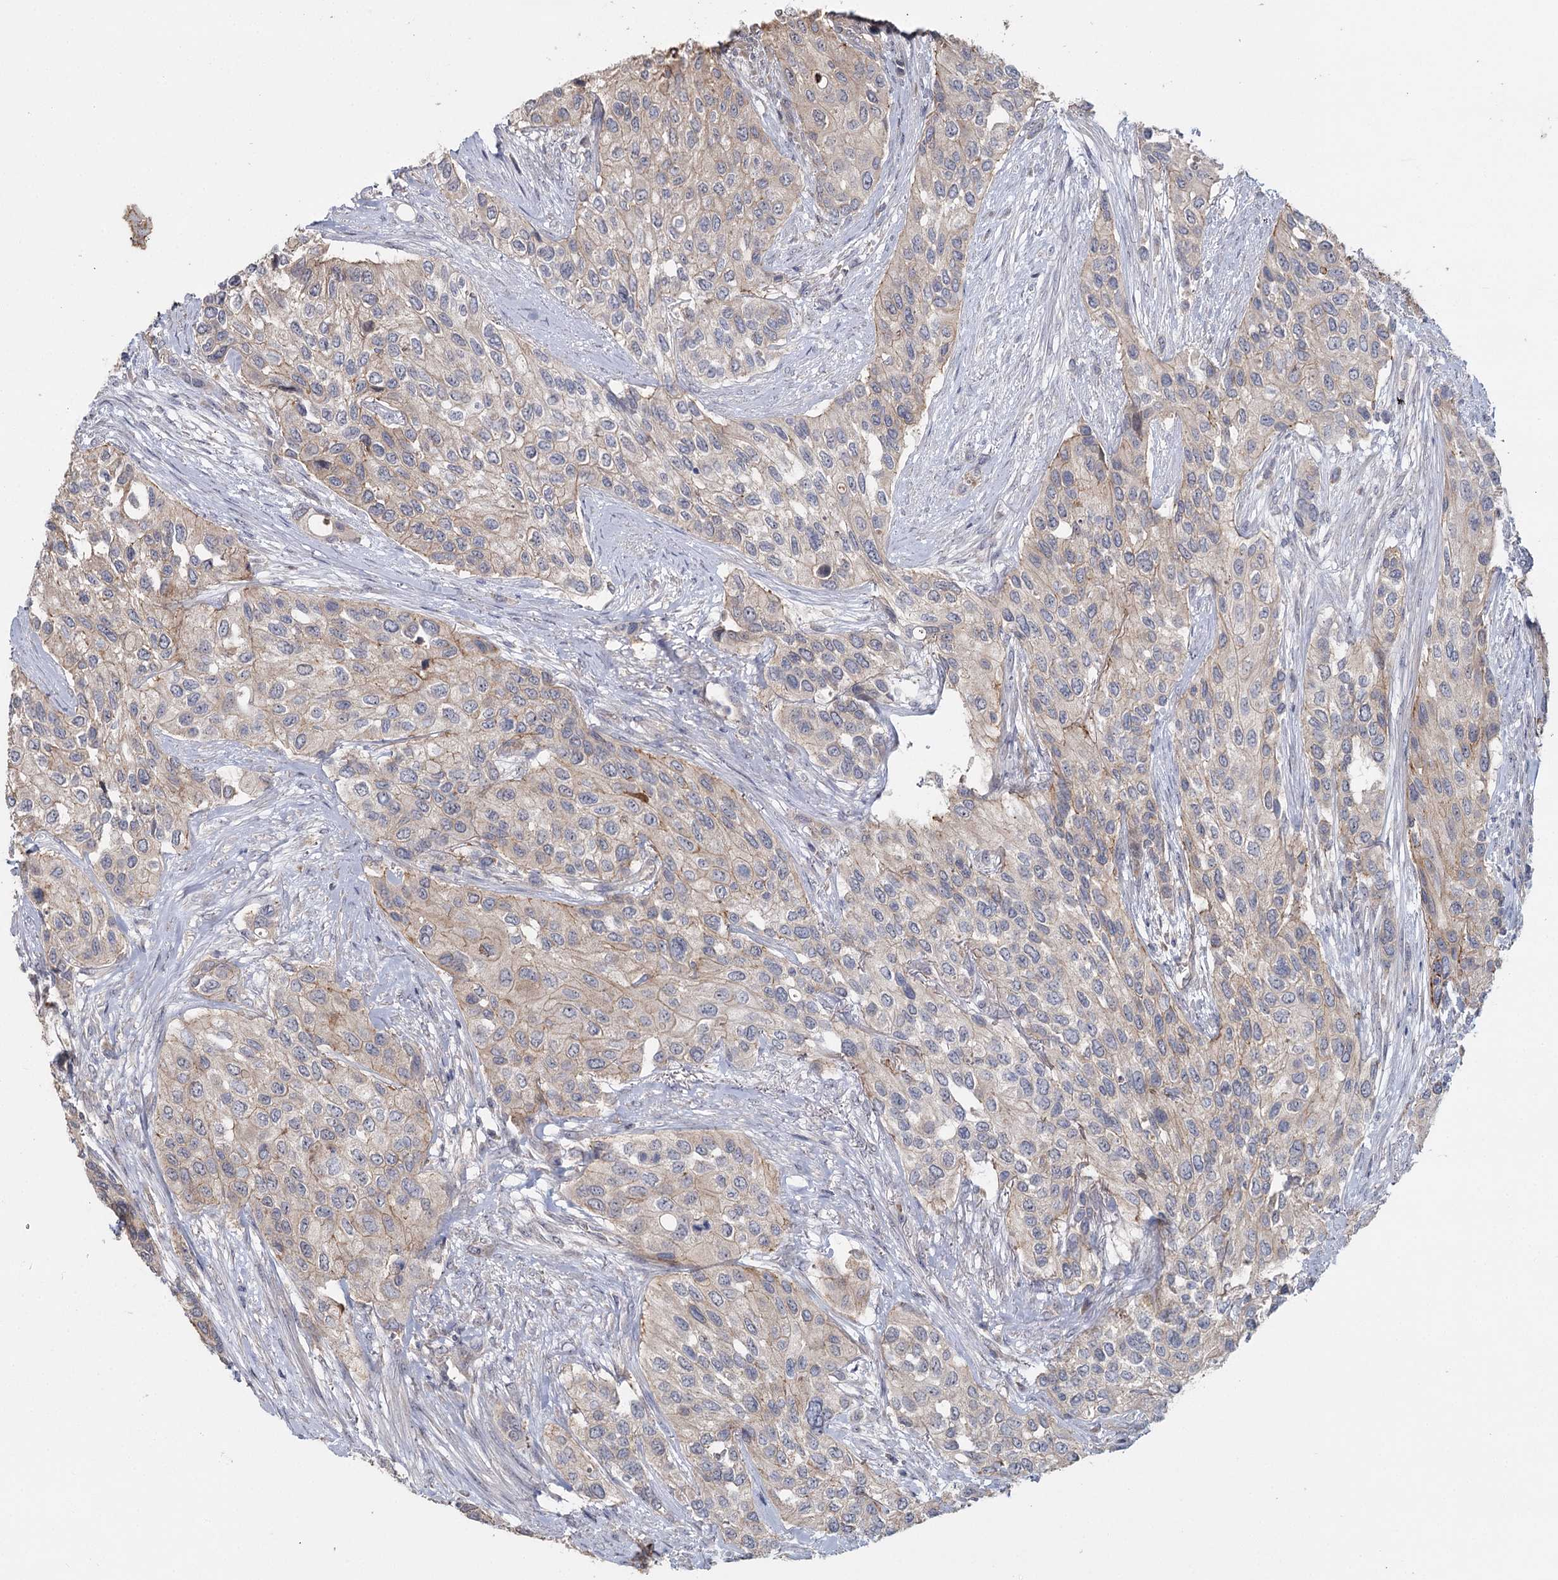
{"staining": {"intensity": "weak", "quantity": "<25%", "location": "cytoplasmic/membranous"}, "tissue": "urothelial cancer", "cell_type": "Tumor cells", "image_type": "cancer", "snomed": [{"axis": "morphology", "description": "Normal tissue, NOS"}, {"axis": "morphology", "description": "Urothelial carcinoma, High grade"}, {"axis": "topography", "description": "Vascular tissue"}, {"axis": "topography", "description": "Urinary bladder"}], "caption": "Tumor cells show no significant staining in urothelial cancer.", "gene": "ANGPTL5", "patient": {"sex": "female", "age": 56}}